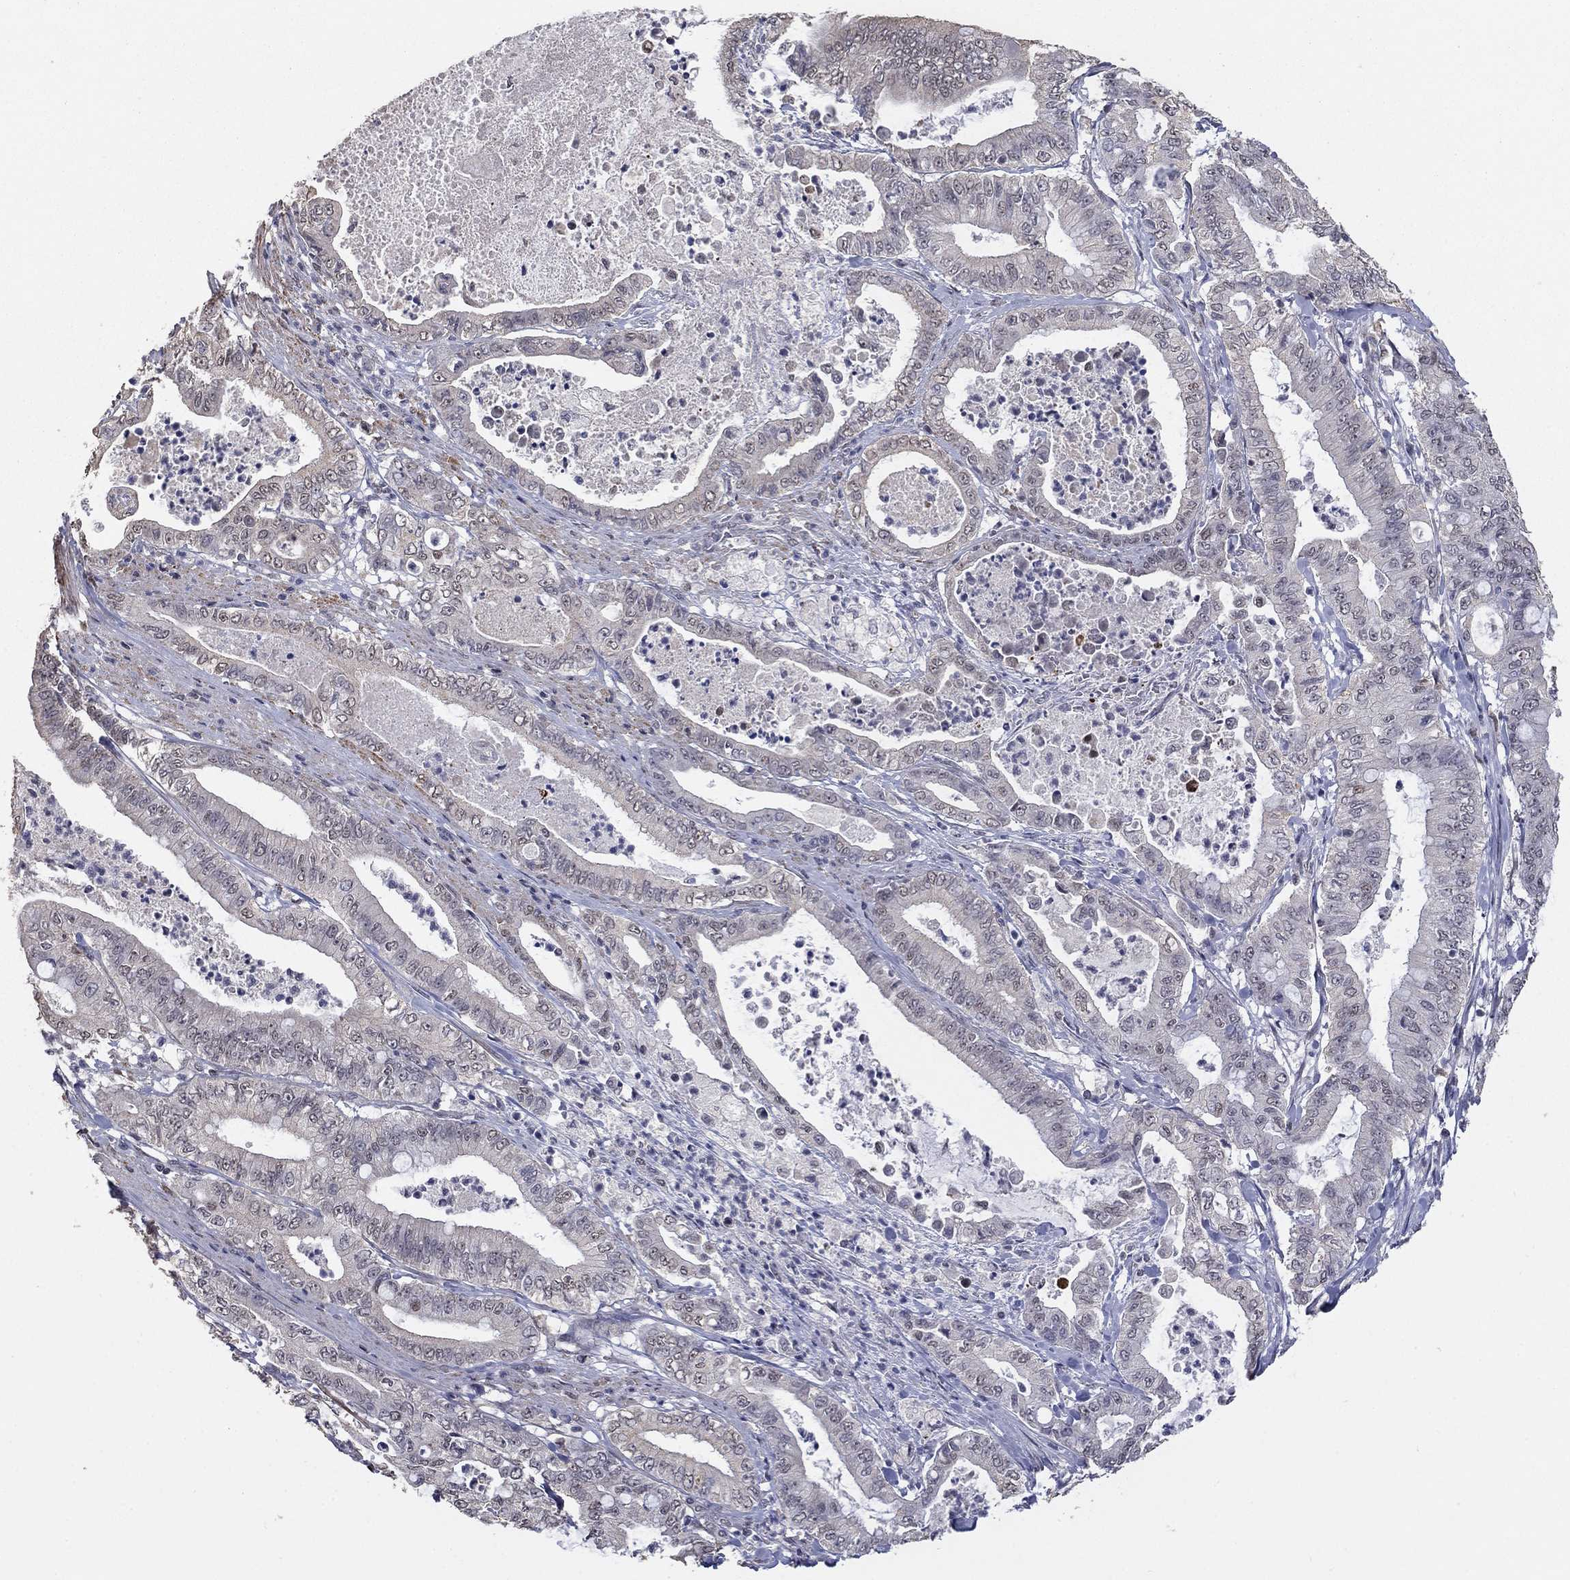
{"staining": {"intensity": "negative", "quantity": "none", "location": "none"}, "tissue": "pancreatic cancer", "cell_type": "Tumor cells", "image_type": "cancer", "snomed": [{"axis": "morphology", "description": "Adenocarcinoma, NOS"}, {"axis": "topography", "description": "Pancreas"}], "caption": "High magnification brightfield microscopy of adenocarcinoma (pancreatic) stained with DAB (brown) and counterstained with hematoxylin (blue): tumor cells show no significant staining. The staining was performed using DAB to visualize the protein expression in brown, while the nuclei were stained in blue with hematoxylin (Magnification: 20x).", "gene": "GRIA3", "patient": {"sex": "male", "age": 71}}